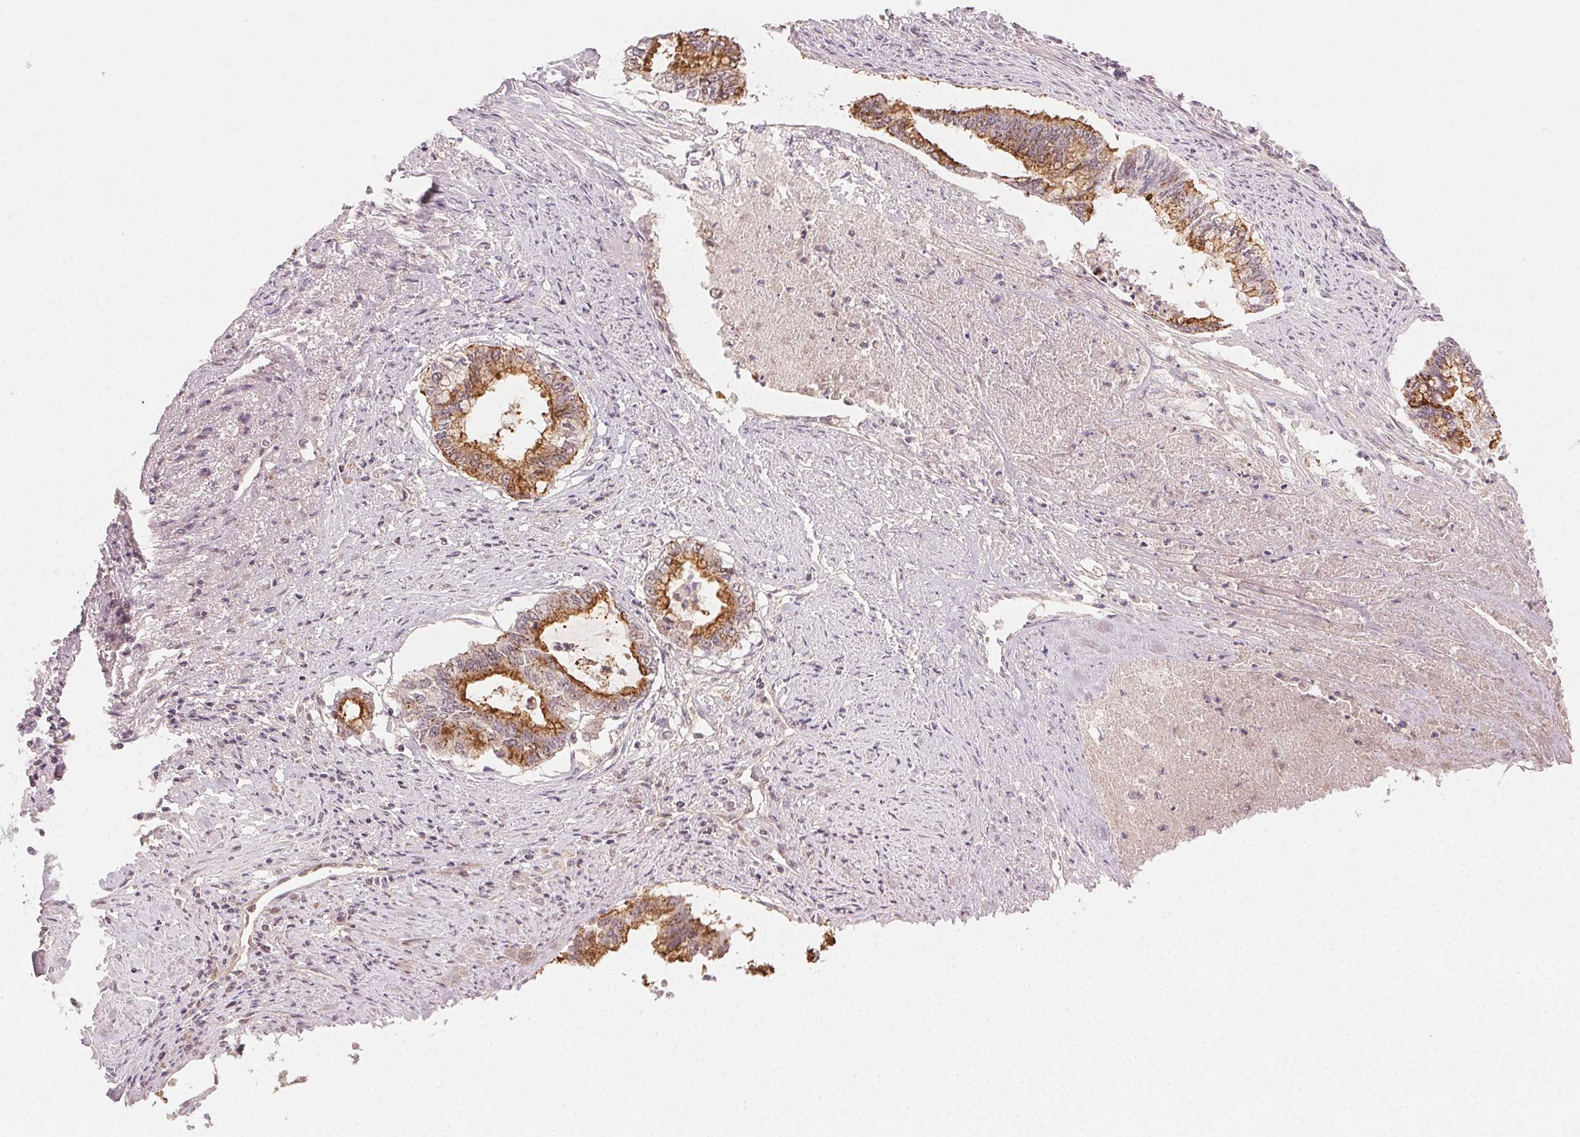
{"staining": {"intensity": "strong", "quantity": "<25%", "location": "cytoplasmic/membranous"}, "tissue": "endometrial cancer", "cell_type": "Tumor cells", "image_type": "cancer", "snomed": [{"axis": "morphology", "description": "Adenocarcinoma, NOS"}, {"axis": "topography", "description": "Endometrium"}], "caption": "A brown stain shows strong cytoplasmic/membranous staining of a protein in endometrial cancer (adenocarcinoma) tumor cells.", "gene": "TUB", "patient": {"sex": "female", "age": 79}}